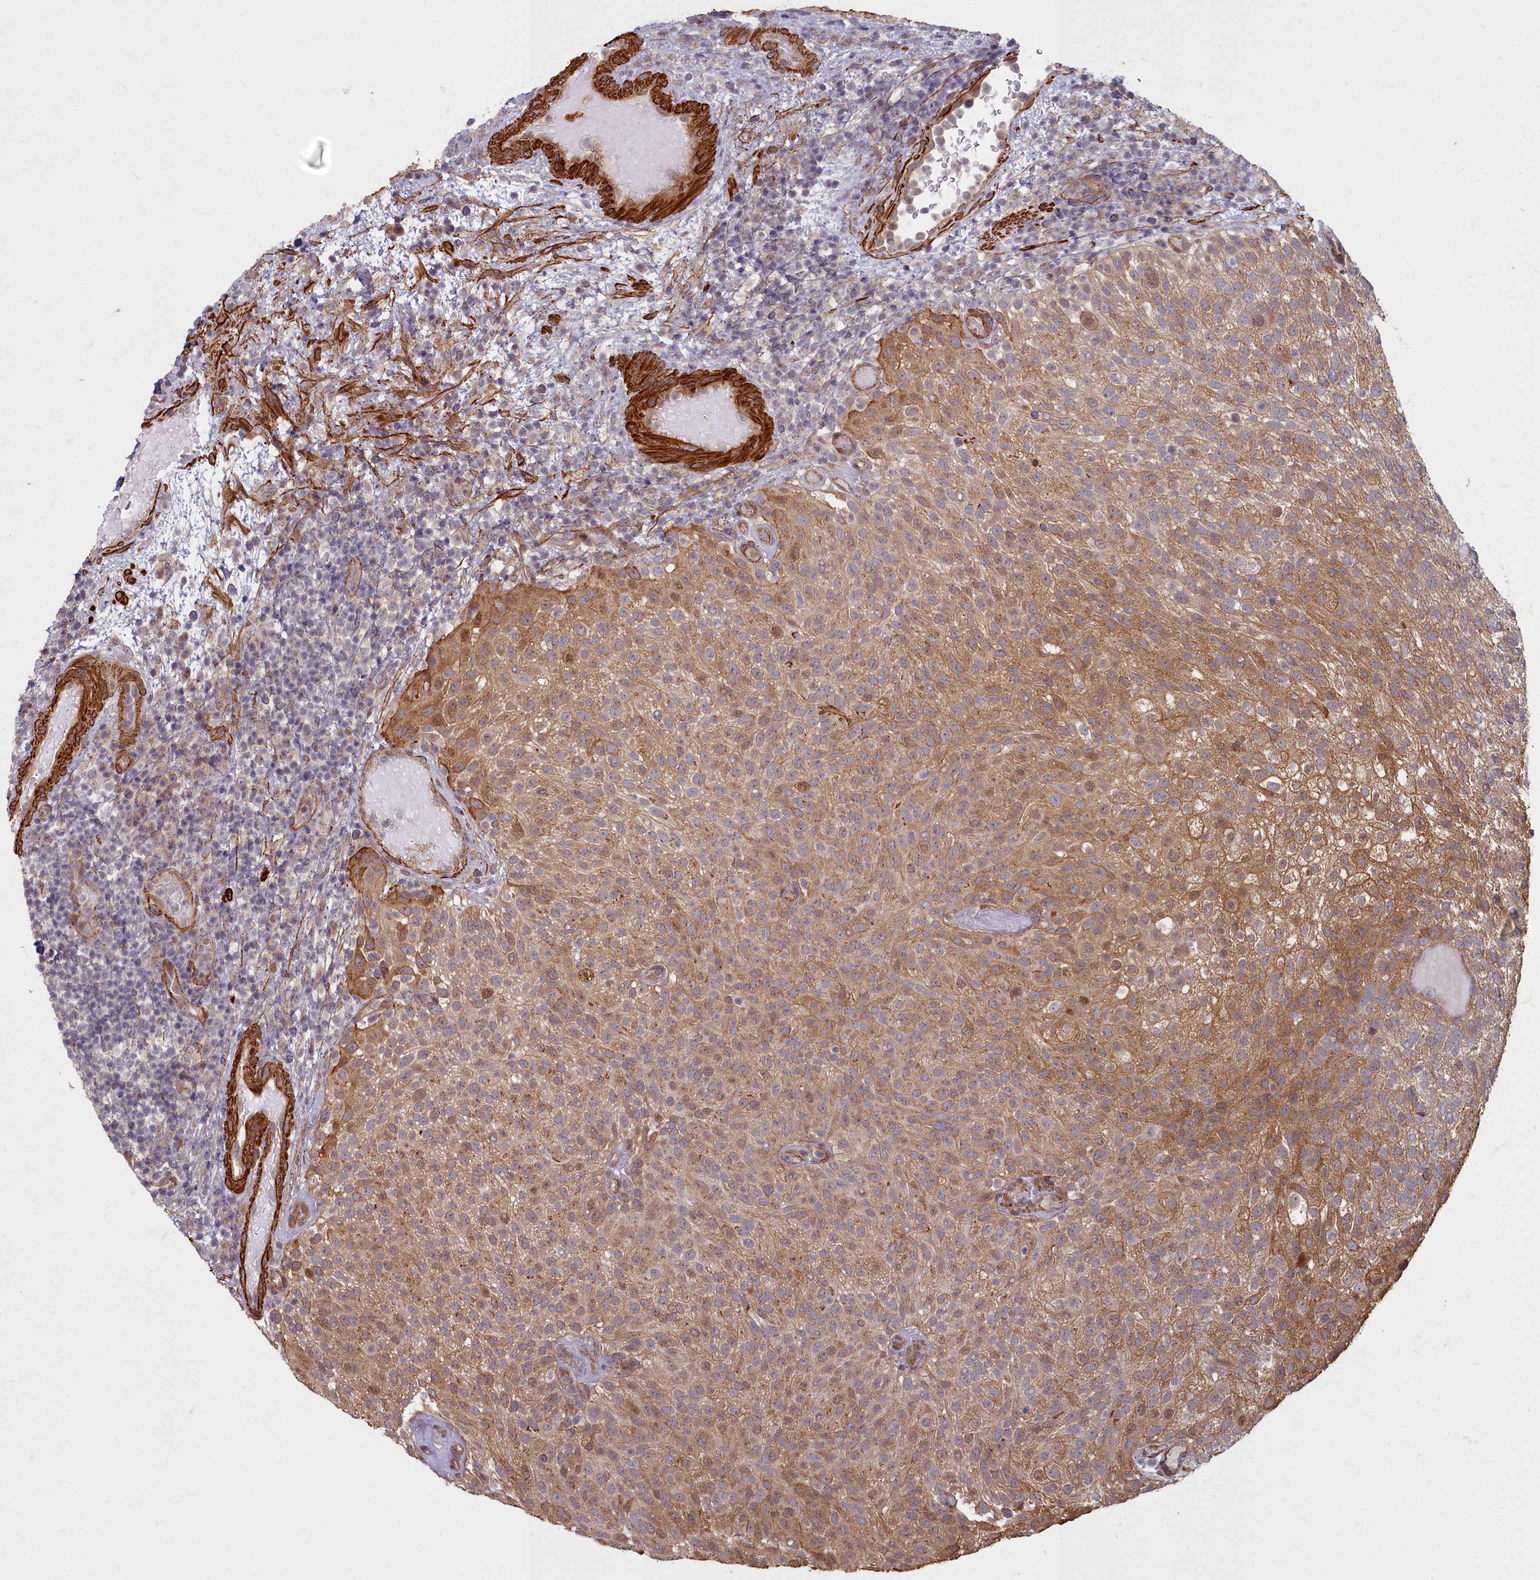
{"staining": {"intensity": "moderate", "quantity": ">75%", "location": "cytoplasmic/membranous"}, "tissue": "urothelial cancer", "cell_type": "Tumor cells", "image_type": "cancer", "snomed": [{"axis": "morphology", "description": "Urothelial carcinoma, Low grade"}, {"axis": "topography", "description": "Urinary bladder"}], "caption": "IHC micrograph of neoplastic tissue: urothelial carcinoma (low-grade) stained using immunohistochemistry reveals medium levels of moderate protein expression localized specifically in the cytoplasmic/membranous of tumor cells, appearing as a cytoplasmic/membranous brown color.", "gene": "ZNF626", "patient": {"sex": "male", "age": 78}}